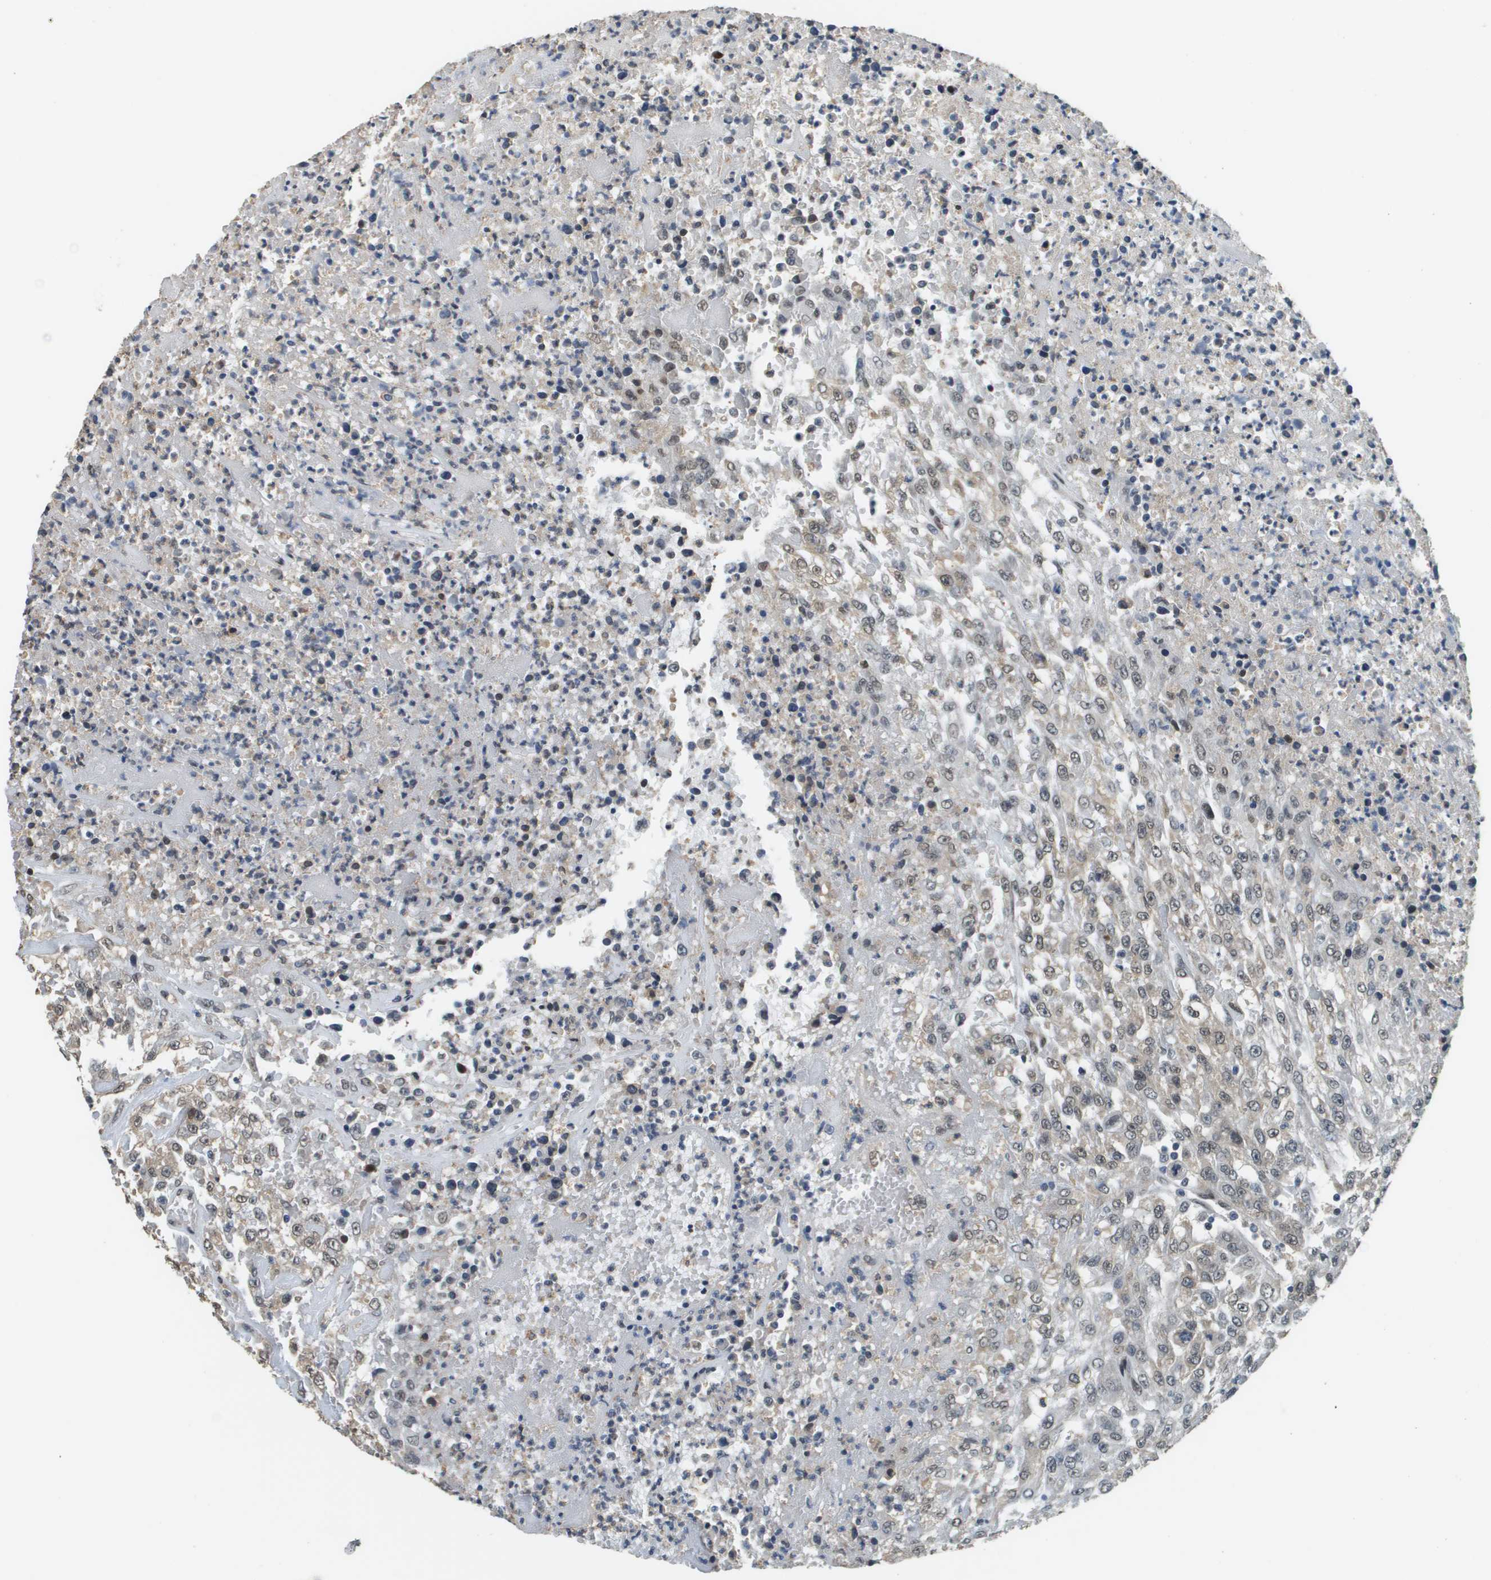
{"staining": {"intensity": "weak", "quantity": "<25%", "location": "cytoplasmic/membranous,nuclear"}, "tissue": "urothelial cancer", "cell_type": "Tumor cells", "image_type": "cancer", "snomed": [{"axis": "morphology", "description": "Urothelial carcinoma, High grade"}, {"axis": "topography", "description": "Urinary bladder"}], "caption": "Tumor cells show no significant protein expression in urothelial cancer.", "gene": "FANCC", "patient": {"sex": "male", "age": 46}}